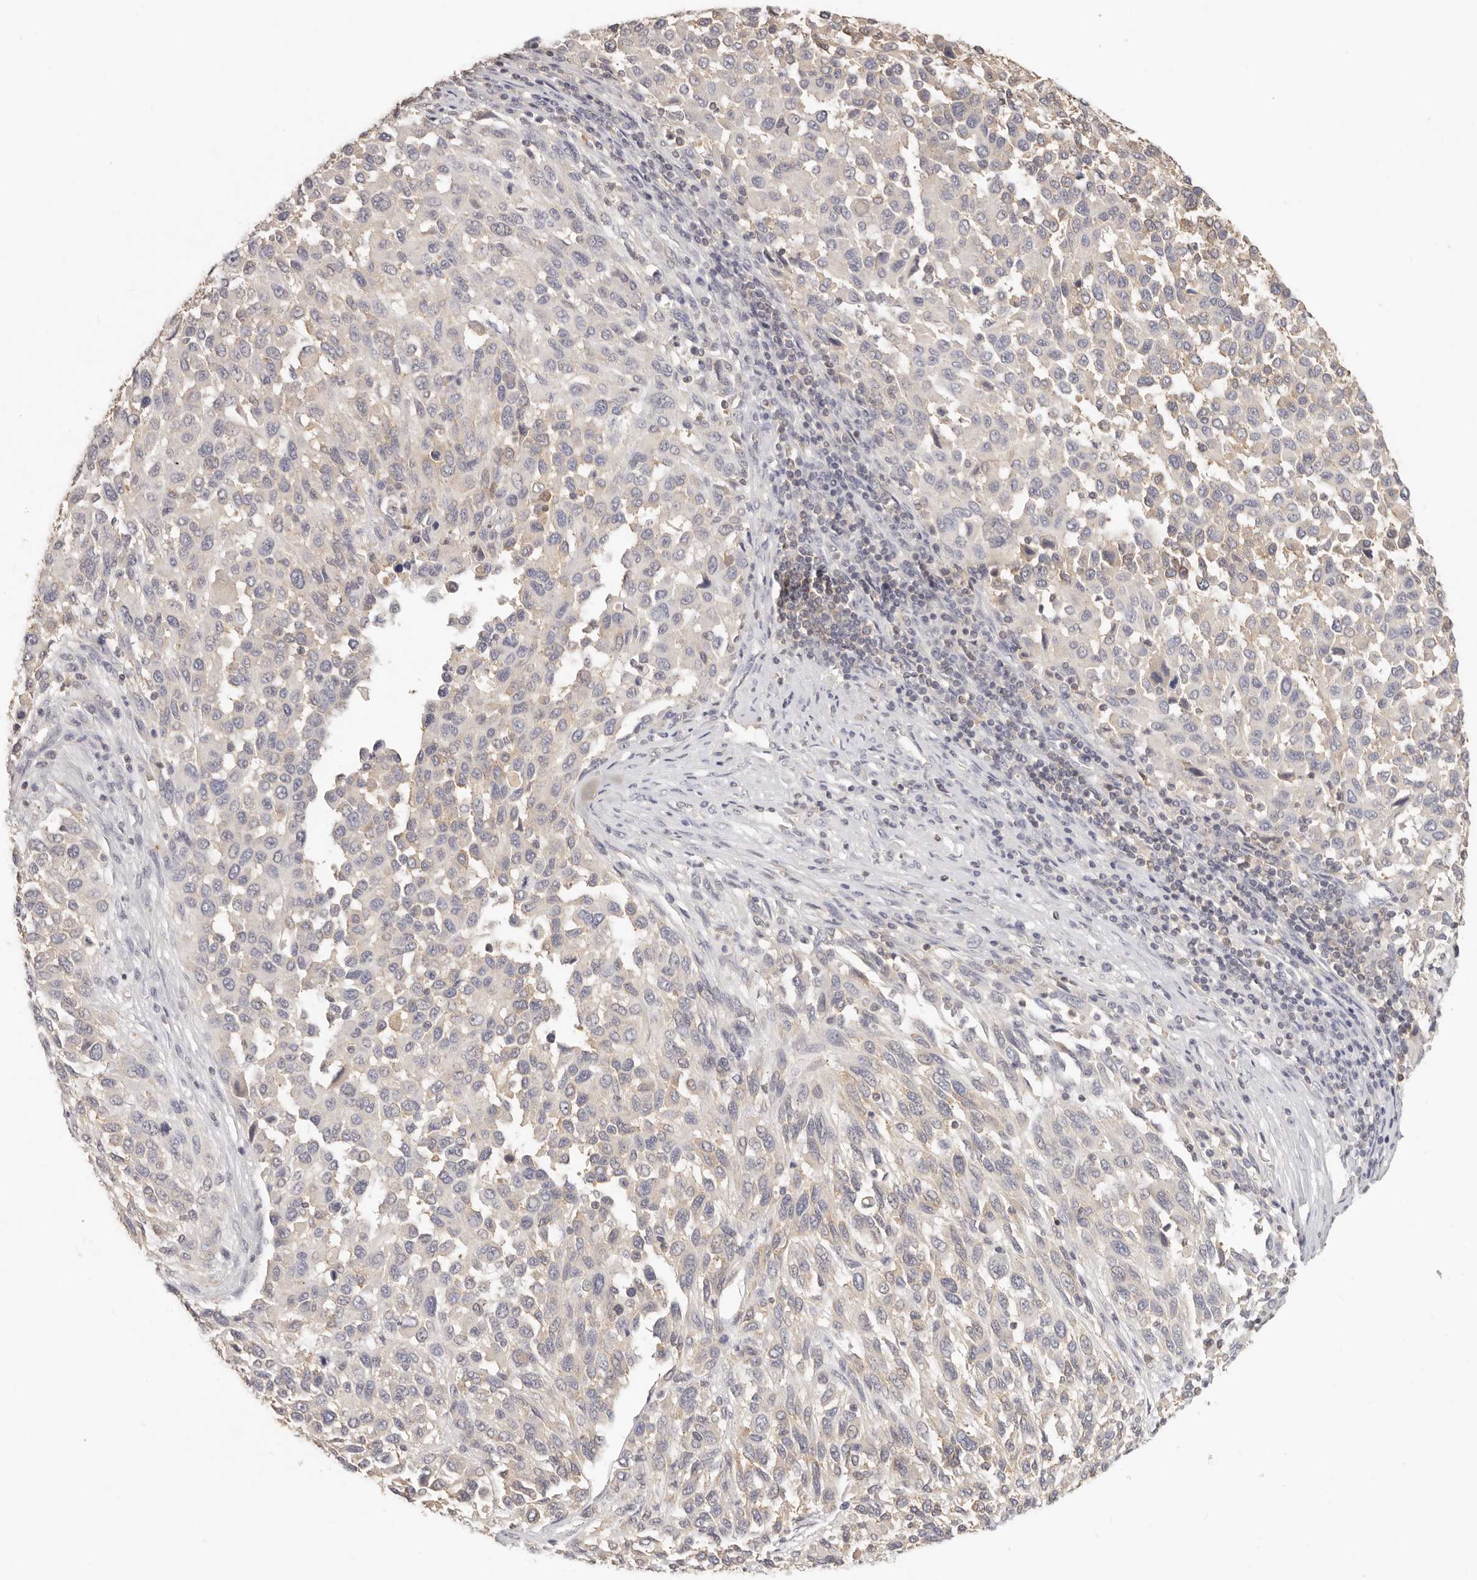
{"staining": {"intensity": "negative", "quantity": "none", "location": "none"}, "tissue": "melanoma", "cell_type": "Tumor cells", "image_type": "cancer", "snomed": [{"axis": "morphology", "description": "Malignant melanoma, Metastatic site"}, {"axis": "topography", "description": "Lymph node"}], "caption": "Immunohistochemical staining of melanoma exhibits no significant positivity in tumor cells.", "gene": "CSK", "patient": {"sex": "male", "age": 61}}